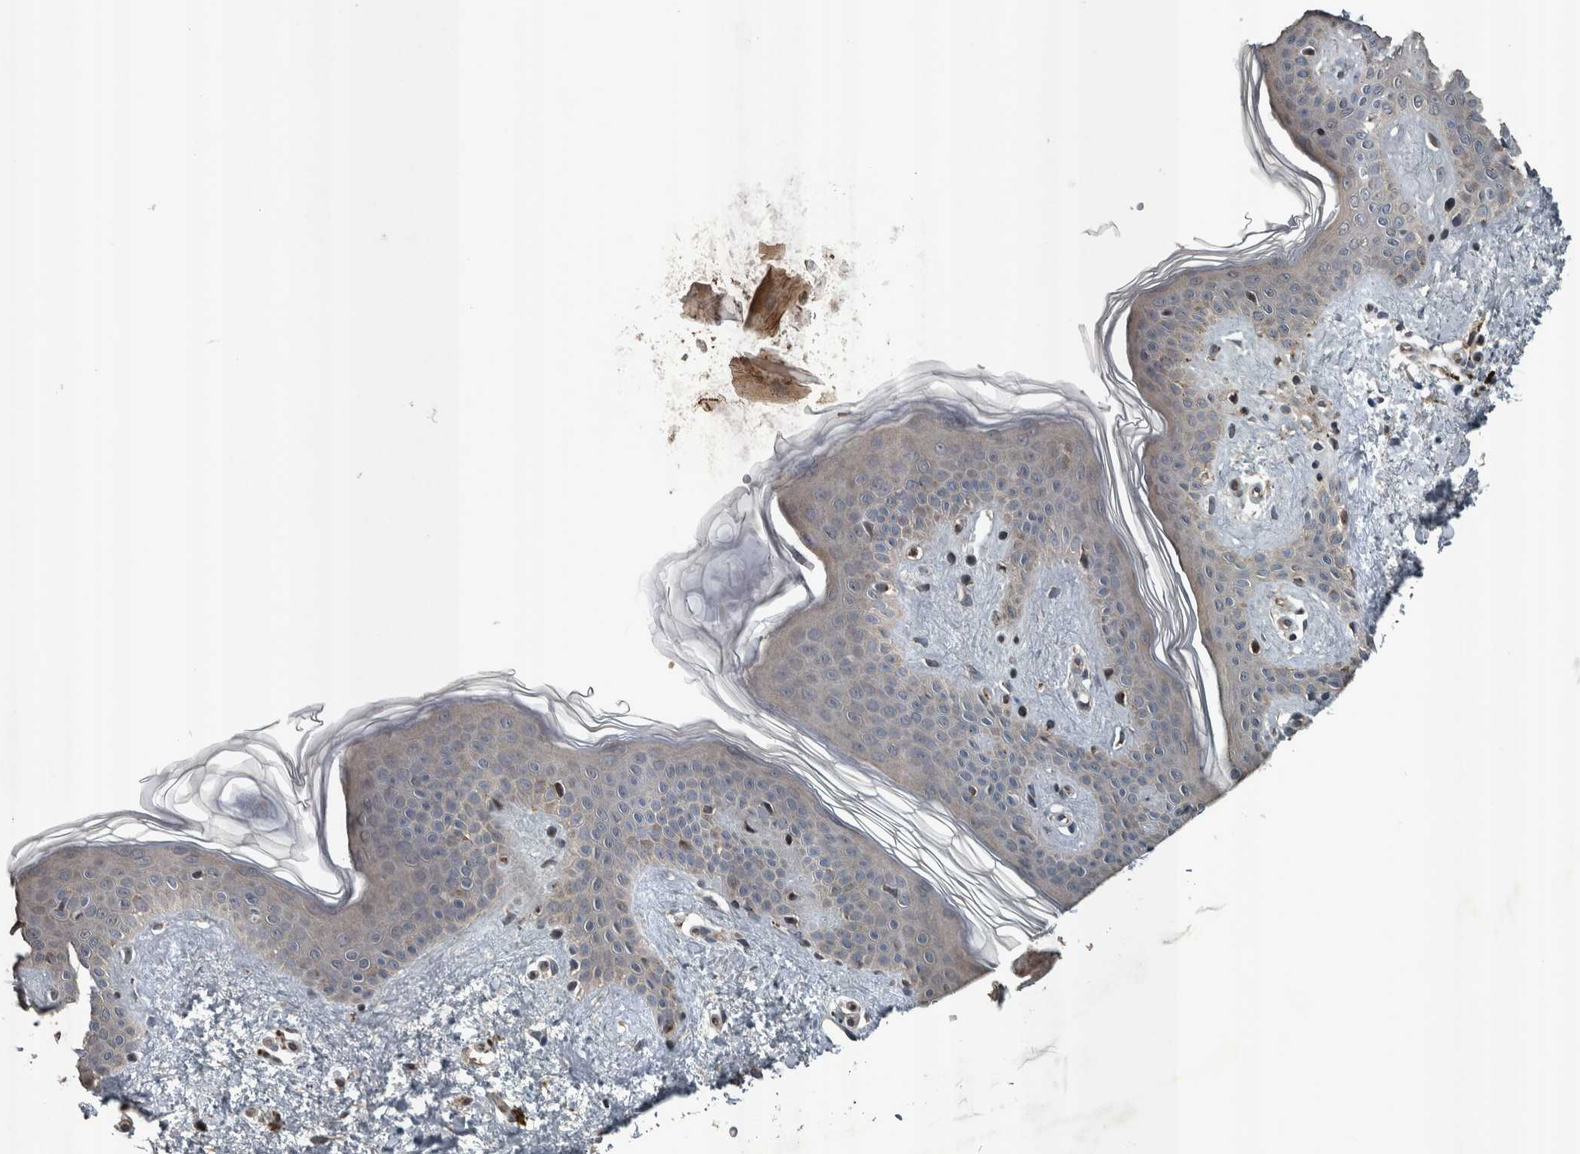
{"staining": {"intensity": "moderate", "quantity": ">75%", "location": "cytoplasmic/membranous"}, "tissue": "skin", "cell_type": "Fibroblasts", "image_type": "normal", "snomed": [{"axis": "morphology", "description": "Normal tissue, NOS"}, {"axis": "topography", "description": "Skin"}], "caption": "Protein analysis of normal skin demonstrates moderate cytoplasmic/membranous positivity in approximately >75% of fibroblasts.", "gene": "ZNF345", "patient": {"sex": "female", "age": 46}}